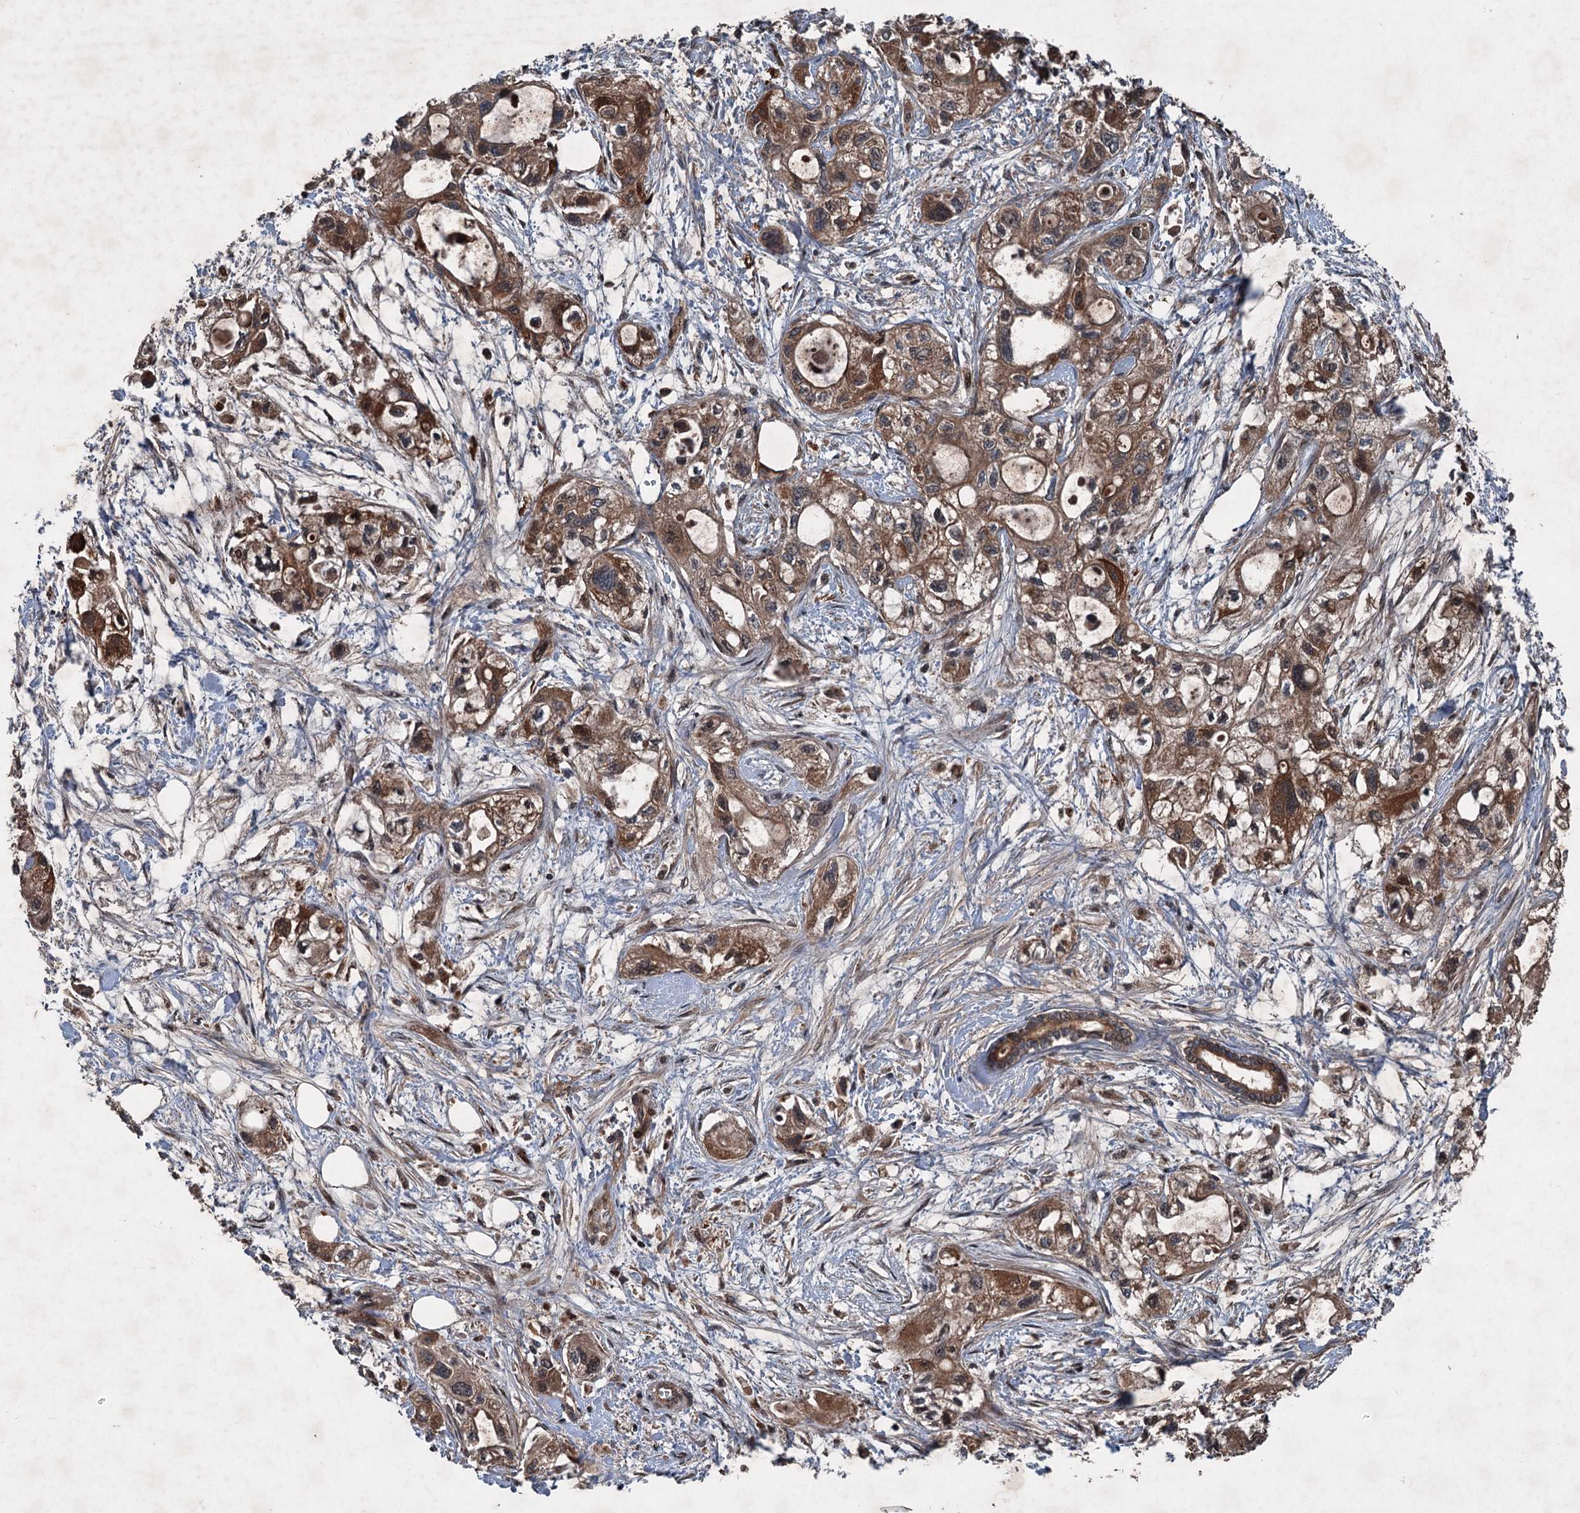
{"staining": {"intensity": "moderate", "quantity": ">75%", "location": "cytoplasmic/membranous"}, "tissue": "pancreatic cancer", "cell_type": "Tumor cells", "image_type": "cancer", "snomed": [{"axis": "morphology", "description": "Adenocarcinoma, NOS"}, {"axis": "topography", "description": "Pancreas"}], "caption": "Pancreatic cancer stained with immunohistochemistry exhibits moderate cytoplasmic/membranous expression in approximately >75% of tumor cells.", "gene": "ALAS1", "patient": {"sex": "male", "age": 75}}